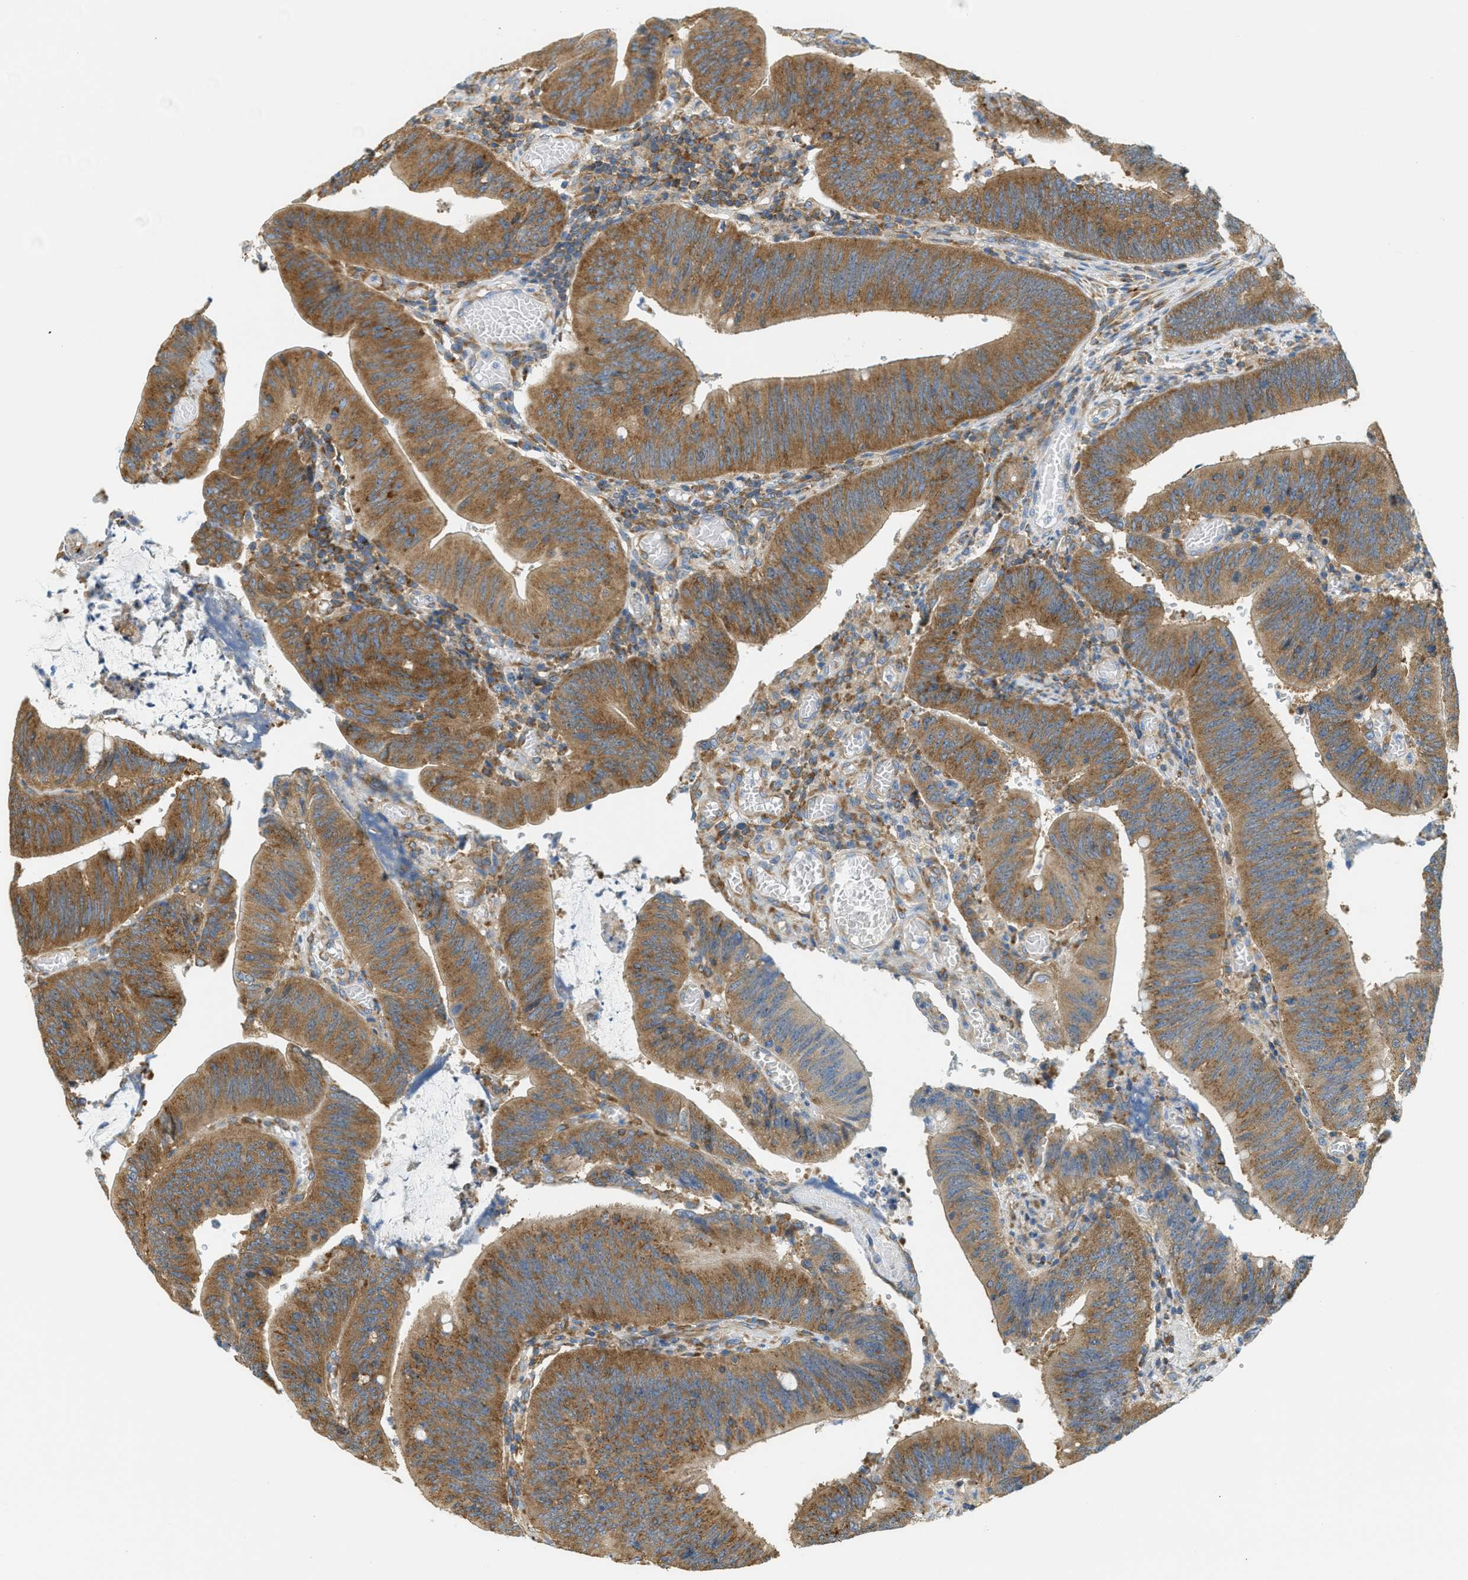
{"staining": {"intensity": "moderate", "quantity": ">75%", "location": "cytoplasmic/membranous"}, "tissue": "colorectal cancer", "cell_type": "Tumor cells", "image_type": "cancer", "snomed": [{"axis": "morphology", "description": "Normal tissue, NOS"}, {"axis": "morphology", "description": "Adenocarcinoma, NOS"}, {"axis": "topography", "description": "Rectum"}], "caption": "Immunohistochemical staining of human colorectal adenocarcinoma shows moderate cytoplasmic/membranous protein positivity in approximately >75% of tumor cells.", "gene": "ABCF1", "patient": {"sex": "female", "age": 66}}